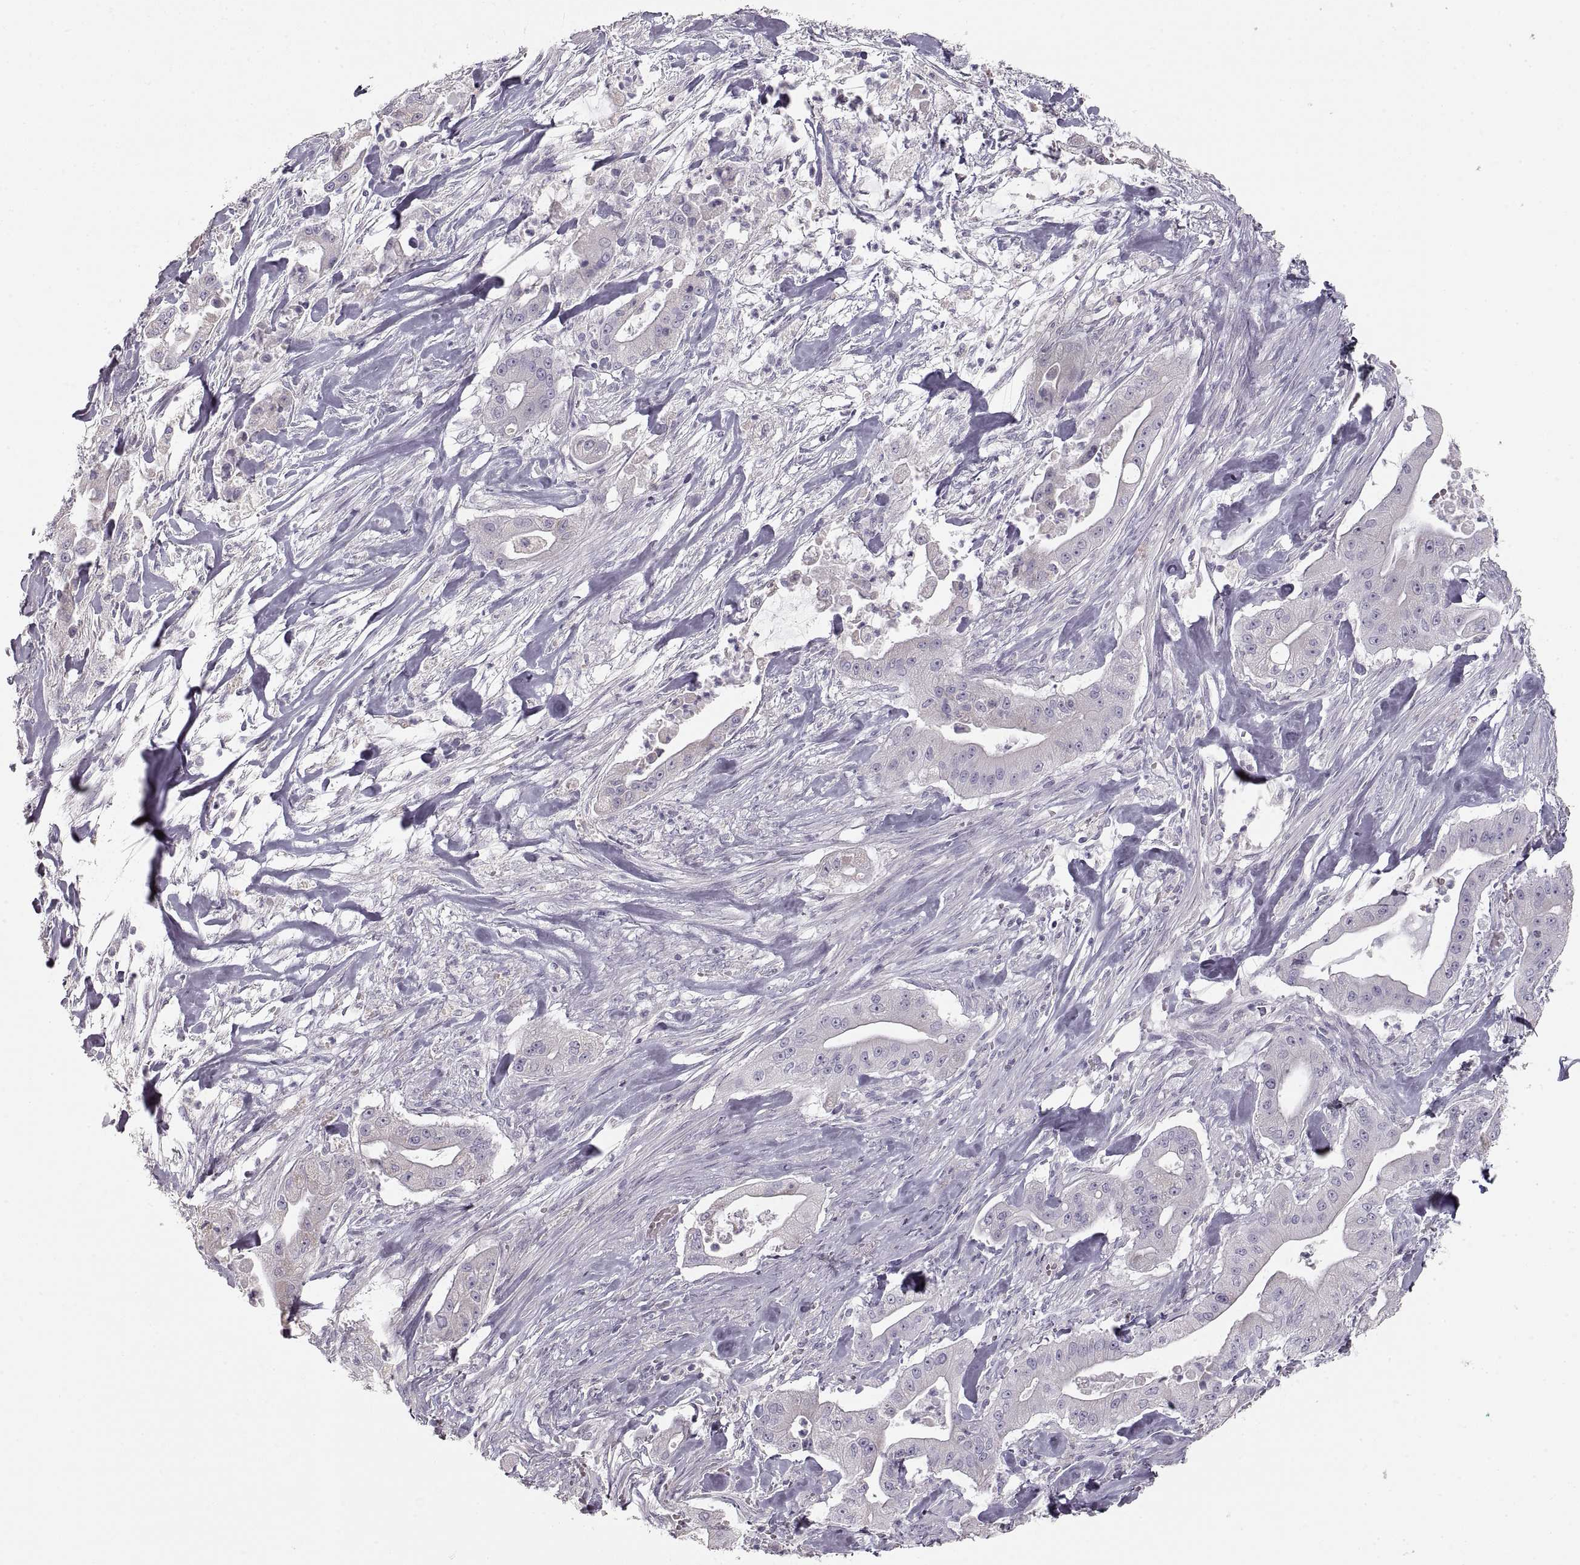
{"staining": {"intensity": "negative", "quantity": "none", "location": "none"}, "tissue": "pancreatic cancer", "cell_type": "Tumor cells", "image_type": "cancer", "snomed": [{"axis": "morphology", "description": "Normal tissue, NOS"}, {"axis": "morphology", "description": "Inflammation, NOS"}, {"axis": "morphology", "description": "Adenocarcinoma, NOS"}, {"axis": "topography", "description": "Pancreas"}], "caption": "A micrograph of human pancreatic adenocarcinoma is negative for staining in tumor cells.", "gene": "ZP3", "patient": {"sex": "male", "age": 57}}